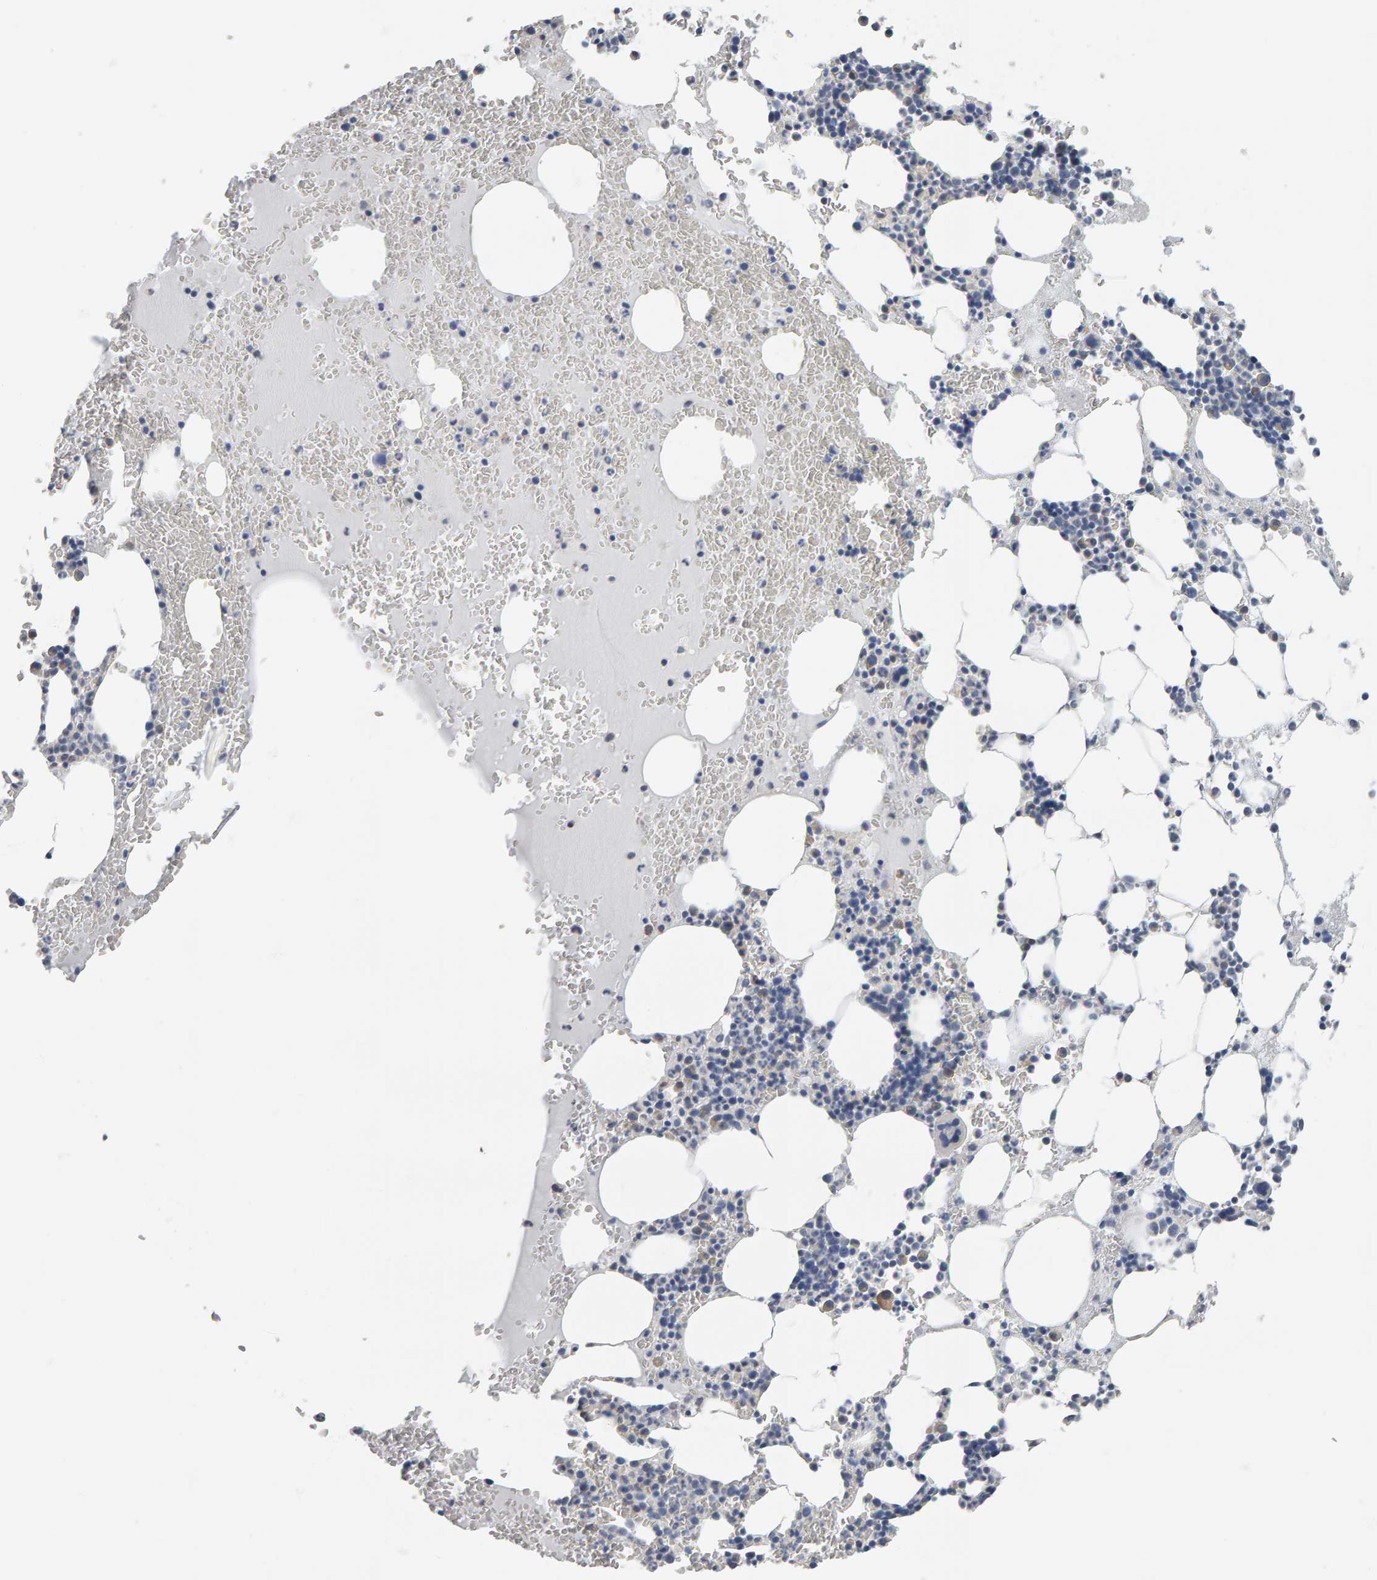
{"staining": {"intensity": "weak", "quantity": "<25%", "location": "cytoplasmic/membranous"}, "tissue": "bone marrow", "cell_type": "Hematopoietic cells", "image_type": "normal", "snomed": [{"axis": "morphology", "description": "Normal tissue, NOS"}, {"axis": "morphology", "description": "Inflammation, NOS"}, {"axis": "topography", "description": "Bone marrow"}], "caption": "Bone marrow stained for a protein using immunohistochemistry (IHC) exhibits no staining hematopoietic cells.", "gene": "ADHFE1", "patient": {"sex": "female", "age": 67}}